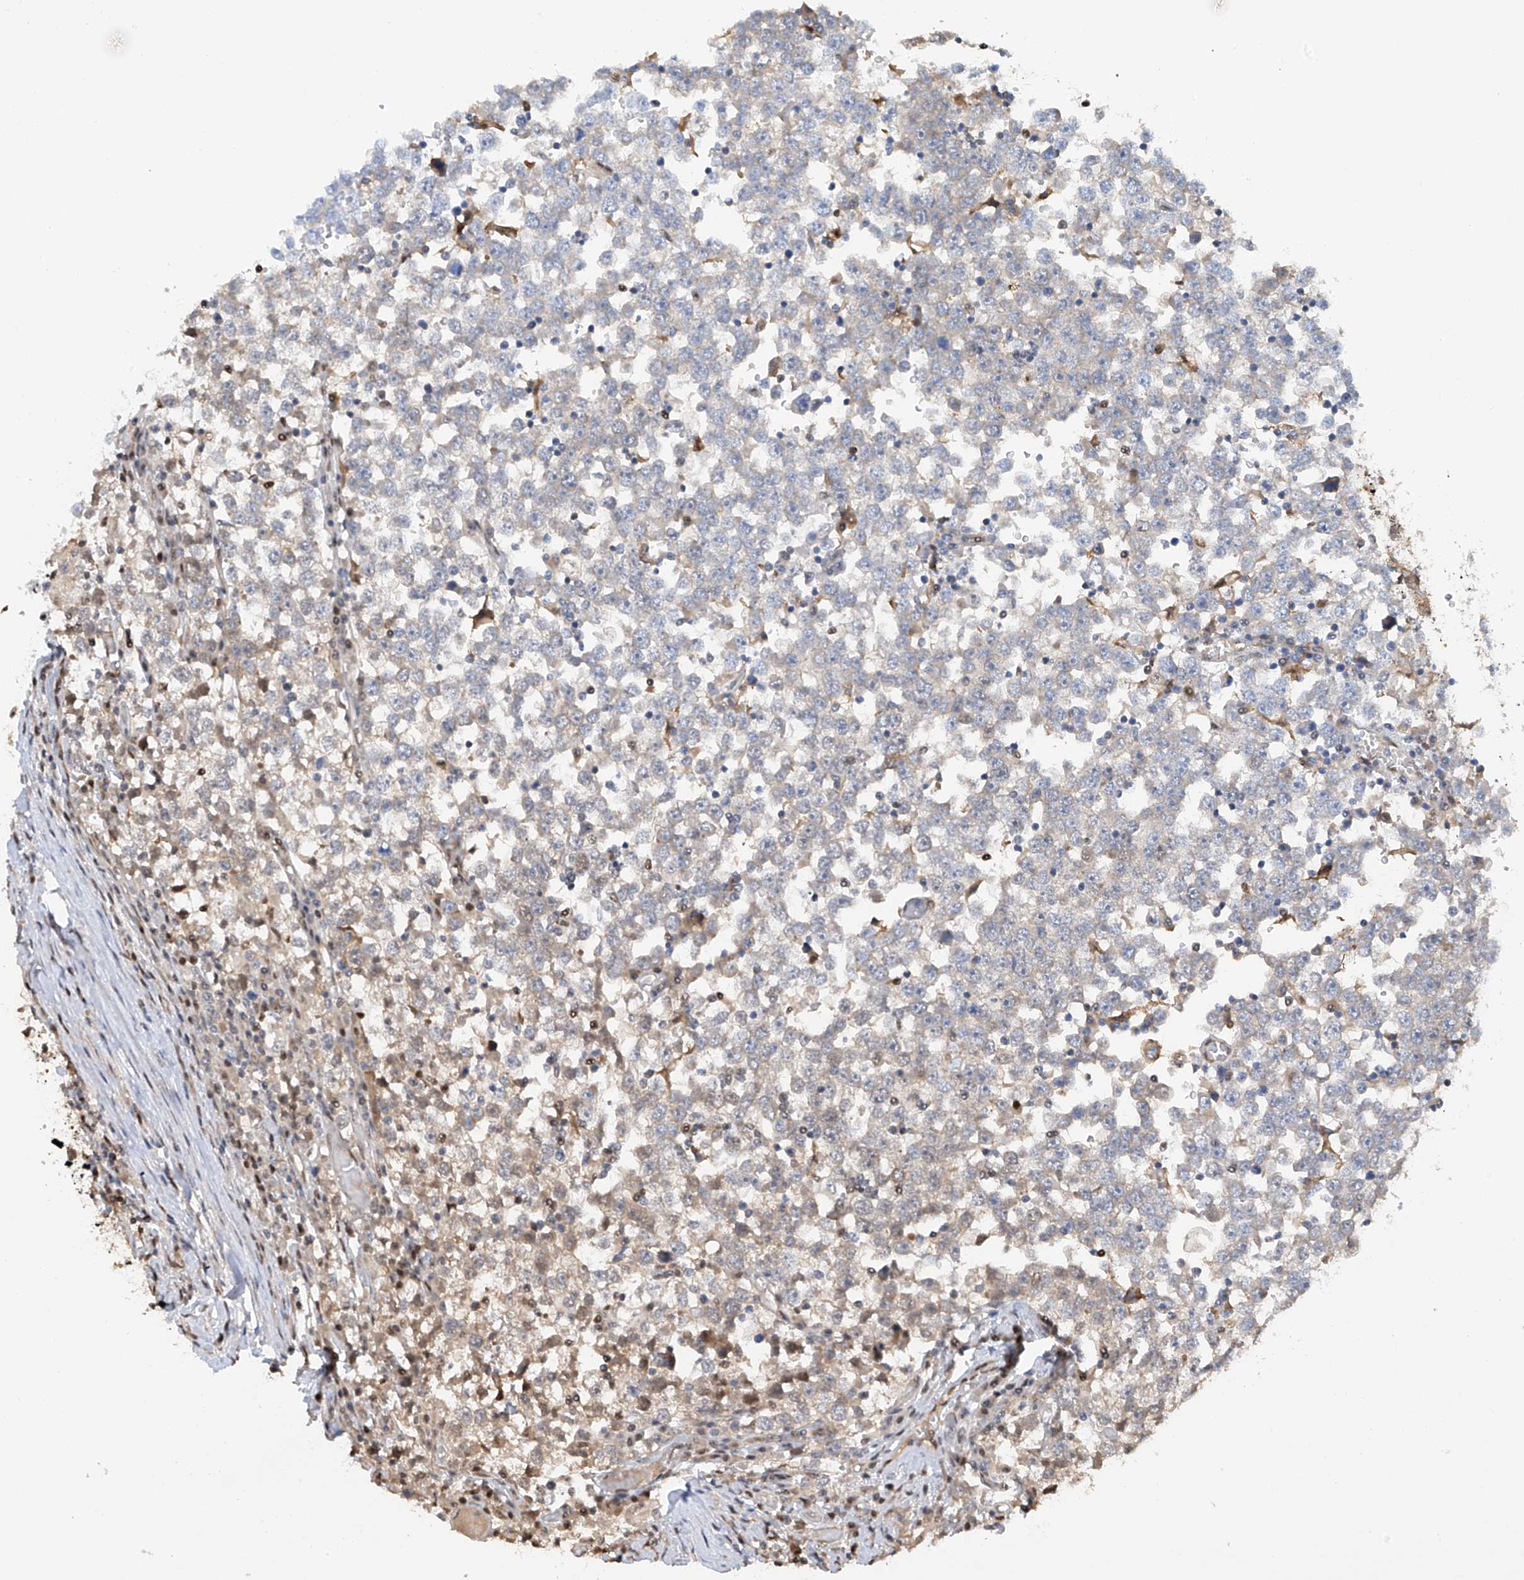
{"staining": {"intensity": "negative", "quantity": "none", "location": "none"}, "tissue": "testis cancer", "cell_type": "Tumor cells", "image_type": "cancer", "snomed": [{"axis": "morphology", "description": "Seminoma, NOS"}, {"axis": "topography", "description": "Testis"}], "caption": "Immunohistochemistry (IHC) photomicrograph of human seminoma (testis) stained for a protein (brown), which reveals no positivity in tumor cells.", "gene": "PMM1", "patient": {"sex": "male", "age": 65}}